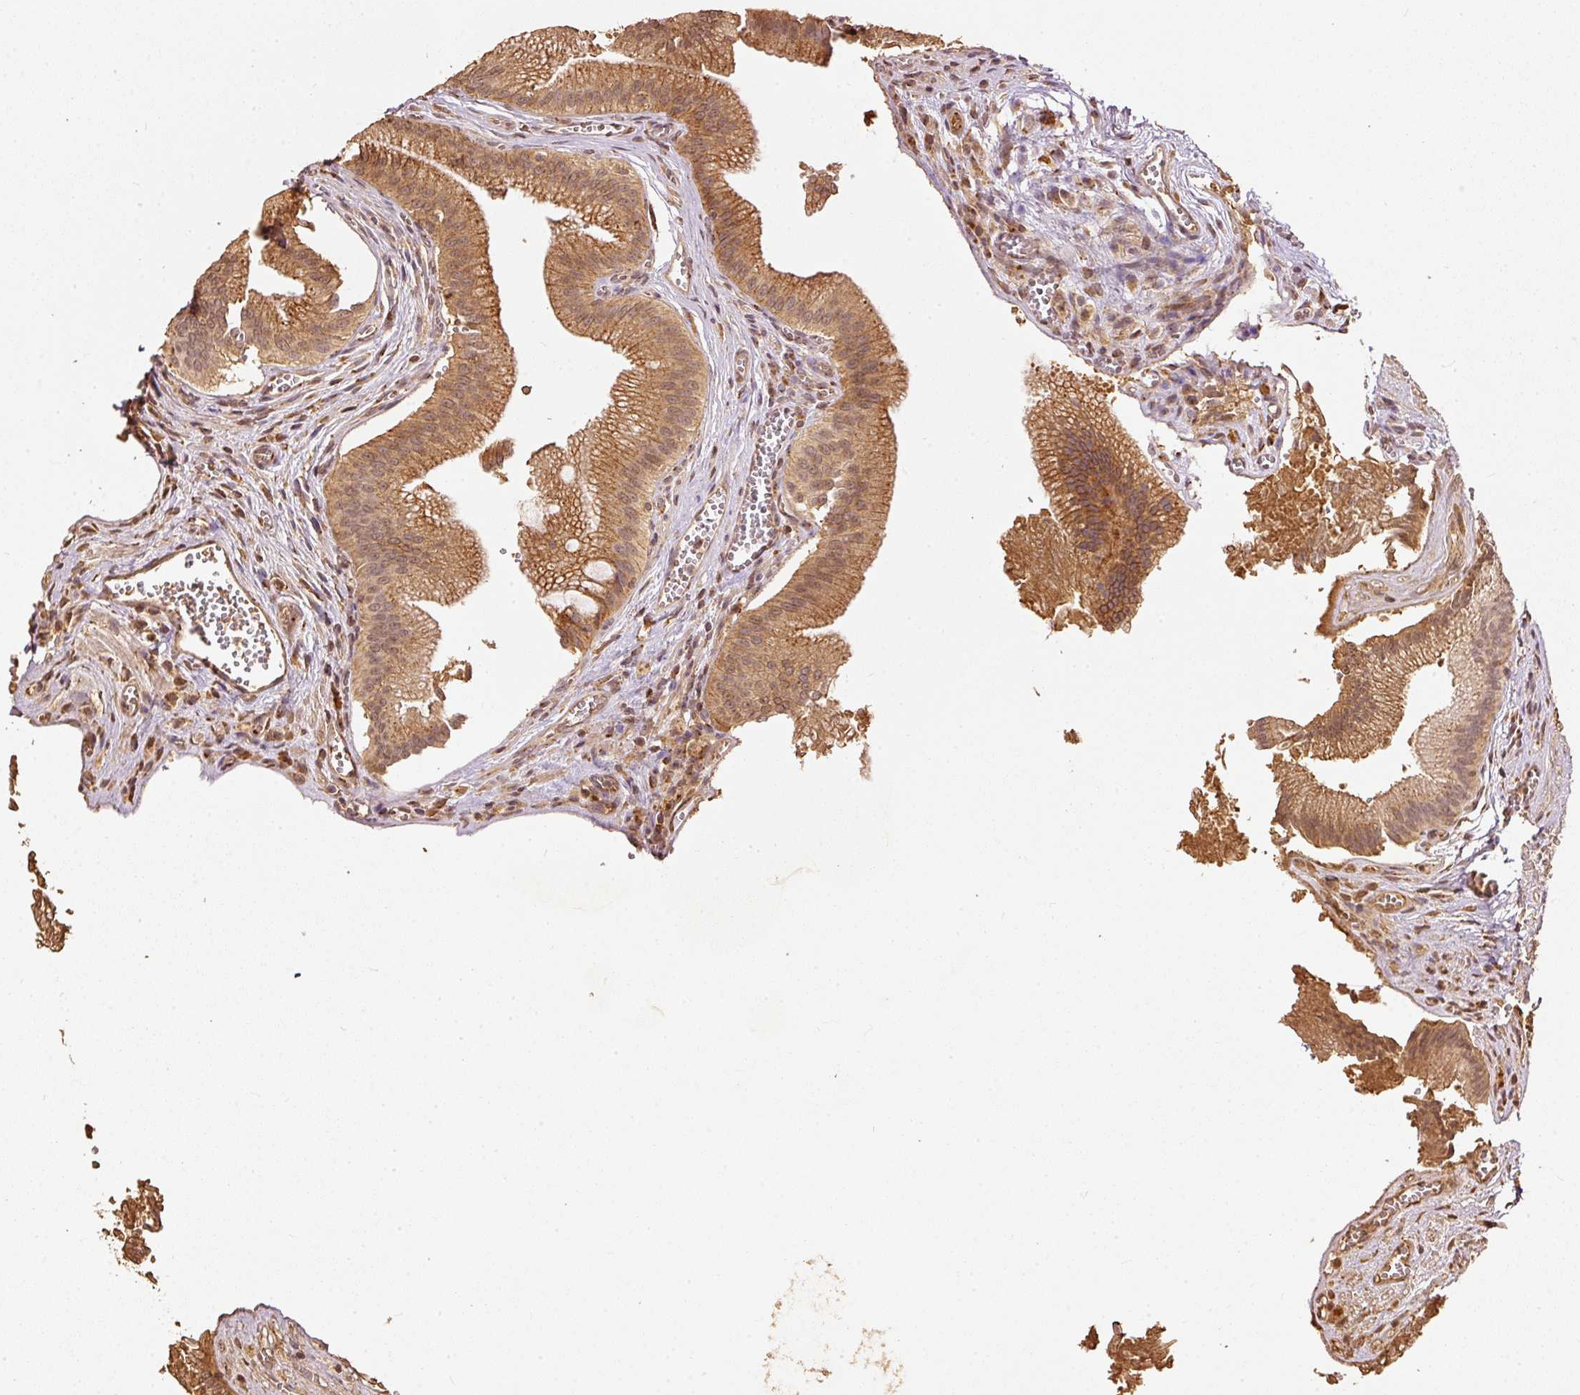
{"staining": {"intensity": "moderate", "quantity": ">75%", "location": "cytoplasmic/membranous"}, "tissue": "gallbladder", "cell_type": "Glandular cells", "image_type": "normal", "snomed": [{"axis": "morphology", "description": "Normal tissue, NOS"}, {"axis": "topography", "description": "Gallbladder"}], "caption": "Immunohistochemistry (IHC) image of normal human gallbladder stained for a protein (brown), which demonstrates medium levels of moderate cytoplasmic/membranous staining in about >75% of glandular cells.", "gene": "FUT8", "patient": {"sex": "male", "age": 17}}